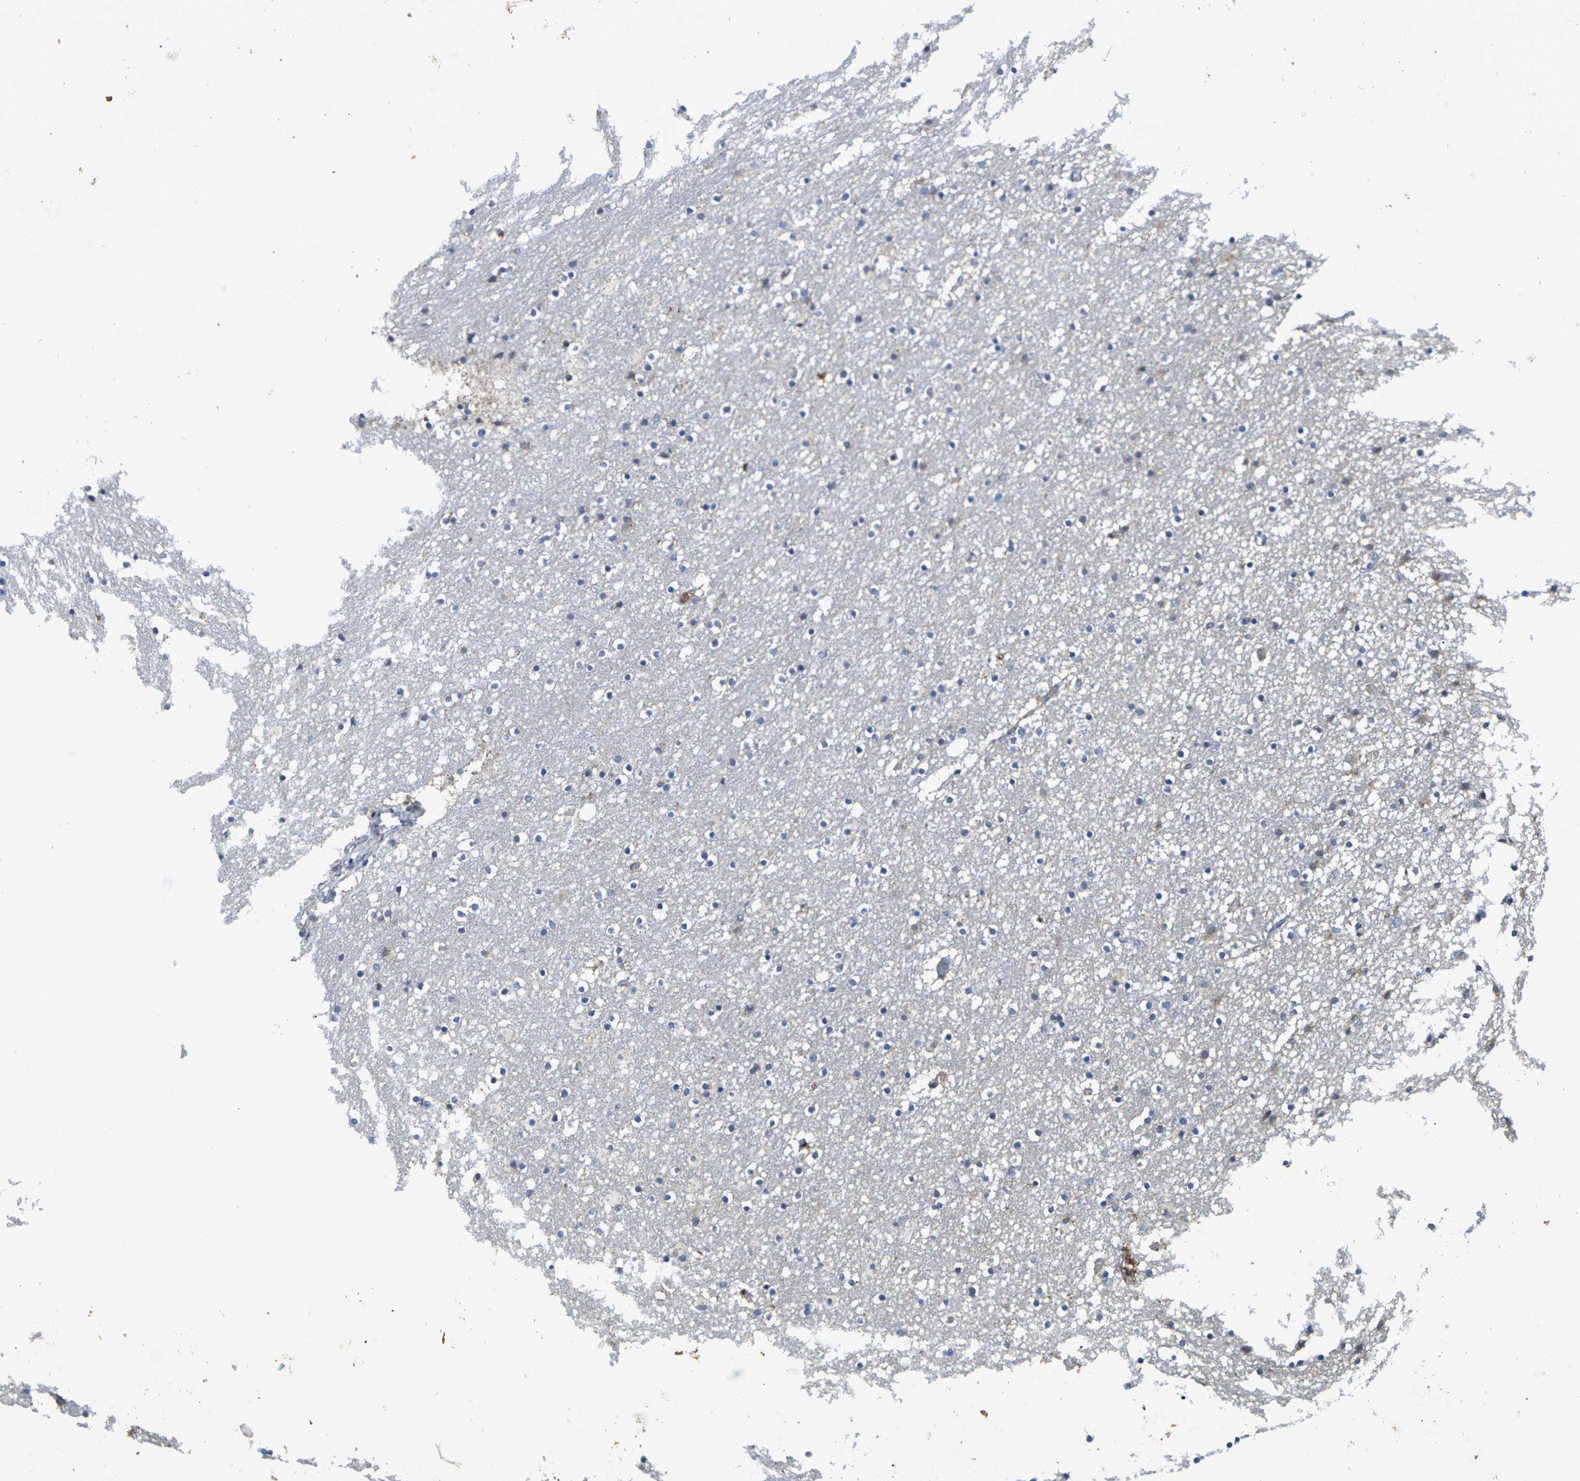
{"staining": {"intensity": "negative", "quantity": "none", "location": "none"}, "tissue": "caudate", "cell_type": "Glial cells", "image_type": "normal", "snomed": [{"axis": "morphology", "description": "Normal tissue, NOS"}, {"axis": "topography", "description": "Lateral ventricle wall"}], "caption": "This is an IHC micrograph of benign human caudate. There is no expression in glial cells.", "gene": "KIF1B", "patient": {"sex": "male", "age": 45}}